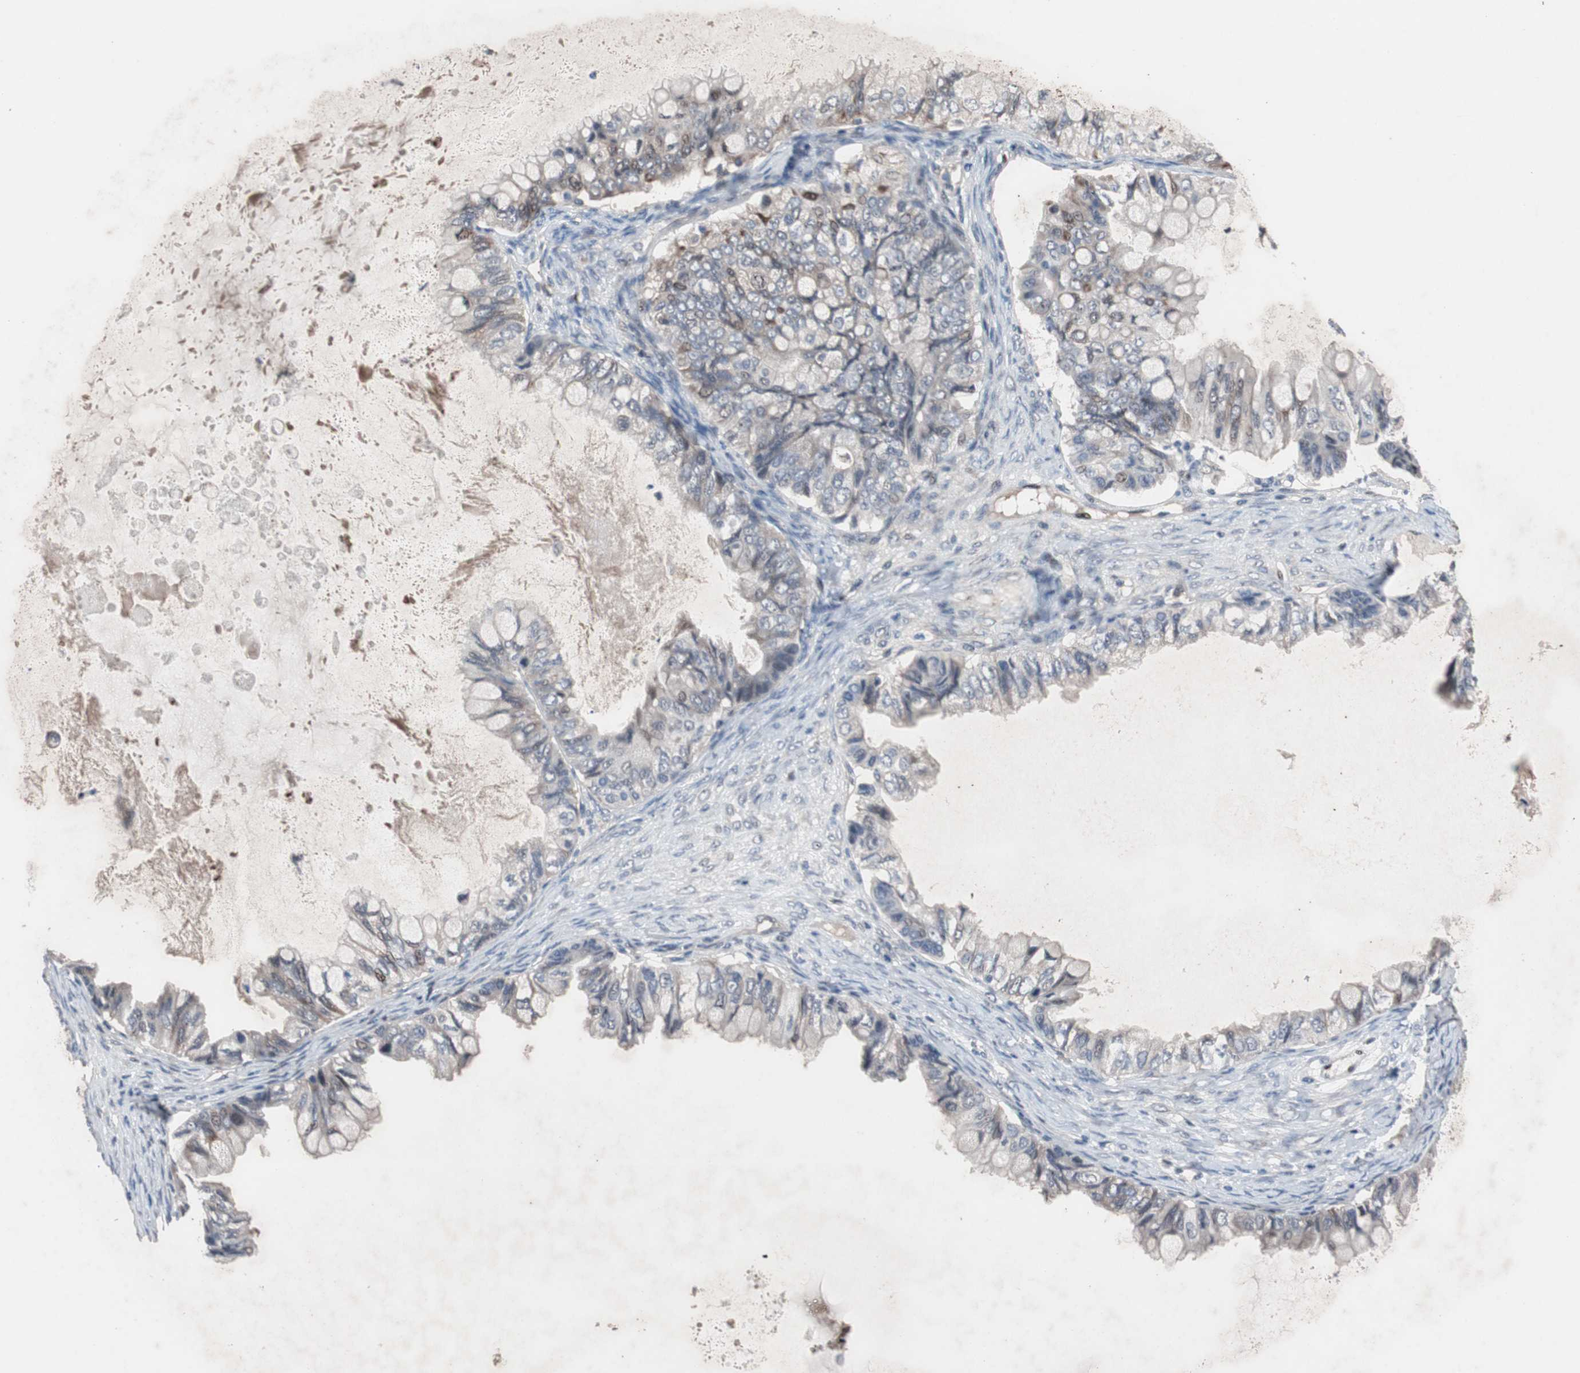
{"staining": {"intensity": "weak", "quantity": "<25%", "location": "cytoplasmic/membranous,nuclear"}, "tissue": "ovarian cancer", "cell_type": "Tumor cells", "image_type": "cancer", "snomed": [{"axis": "morphology", "description": "Cystadenocarcinoma, mucinous, NOS"}, {"axis": "topography", "description": "Ovary"}], "caption": "Tumor cells show no significant expression in ovarian cancer (mucinous cystadenocarcinoma).", "gene": "SOX7", "patient": {"sex": "female", "age": 80}}